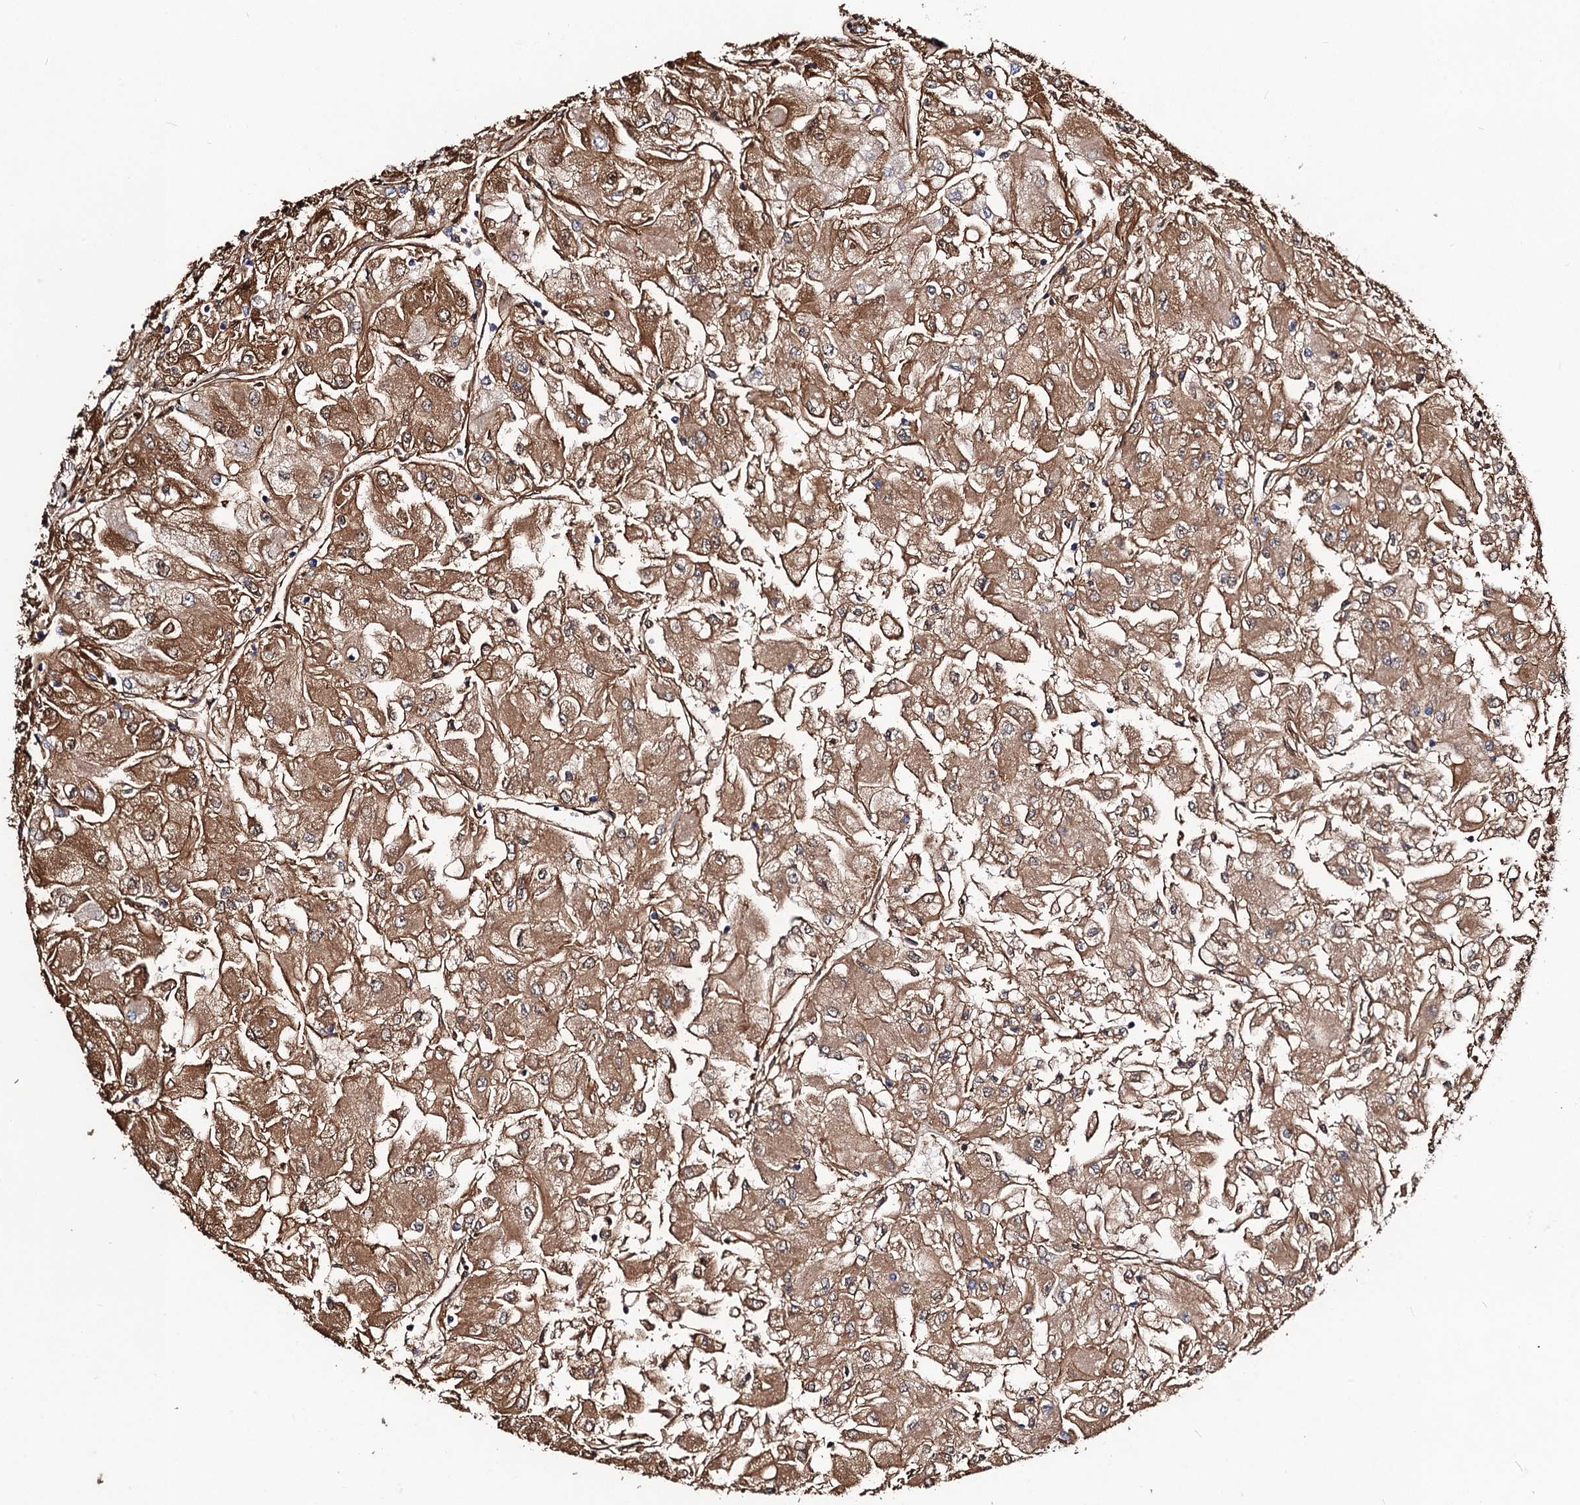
{"staining": {"intensity": "moderate", "quantity": ">75%", "location": "cytoplasmic/membranous"}, "tissue": "renal cancer", "cell_type": "Tumor cells", "image_type": "cancer", "snomed": [{"axis": "morphology", "description": "Adenocarcinoma, NOS"}, {"axis": "topography", "description": "Kidney"}], "caption": "Immunohistochemical staining of human adenocarcinoma (renal) demonstrates medium levels of moderate cytoplasmic/membranous protein expression in about >75% of tumor cells.", "gene": "CIP2A", "patient": {"sex": "male", "age": 80}}